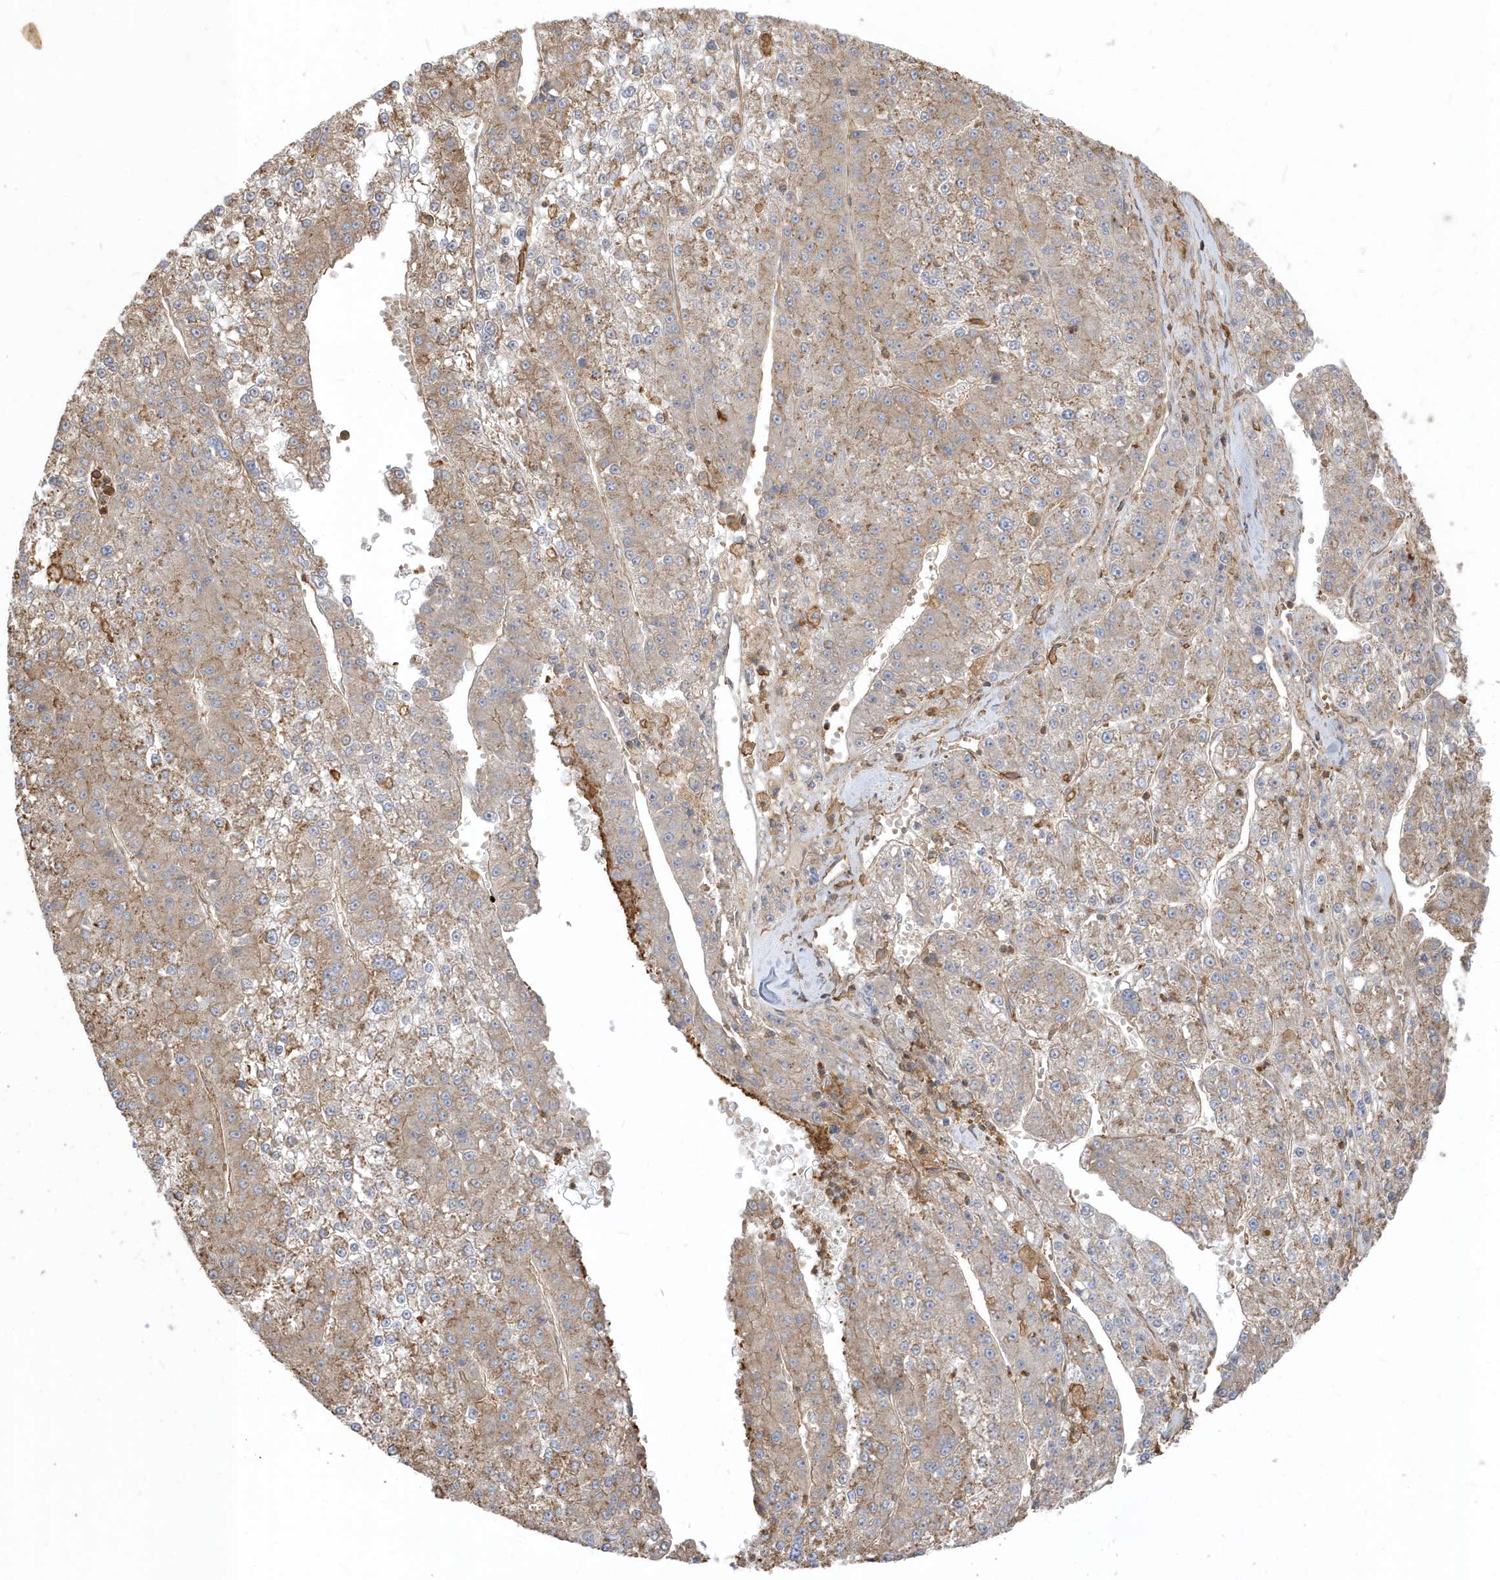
{"staining": {"intensity": "weak", "quantity": ">75%", "location": "cytoplasmic/membranous"}, "tissue": "liver cancer", "cell_type": "Tumor cells", "image_type": "cancer", "snomed": [{"axis": "morphology", "description": "Carcinoma, Hepatocellular, NOS"}, {"axis": "topography", "description": "Liver"}], "caption": "Immunohistochemical staining of liver cancer (hepatocellular carcinoma) reveals low levels of weak cytoplasmic/membranous protein staining in about >75% of tumor cells.", "gene": "ZBTB8A", "patient": {"sex": "female", "age": 73}}